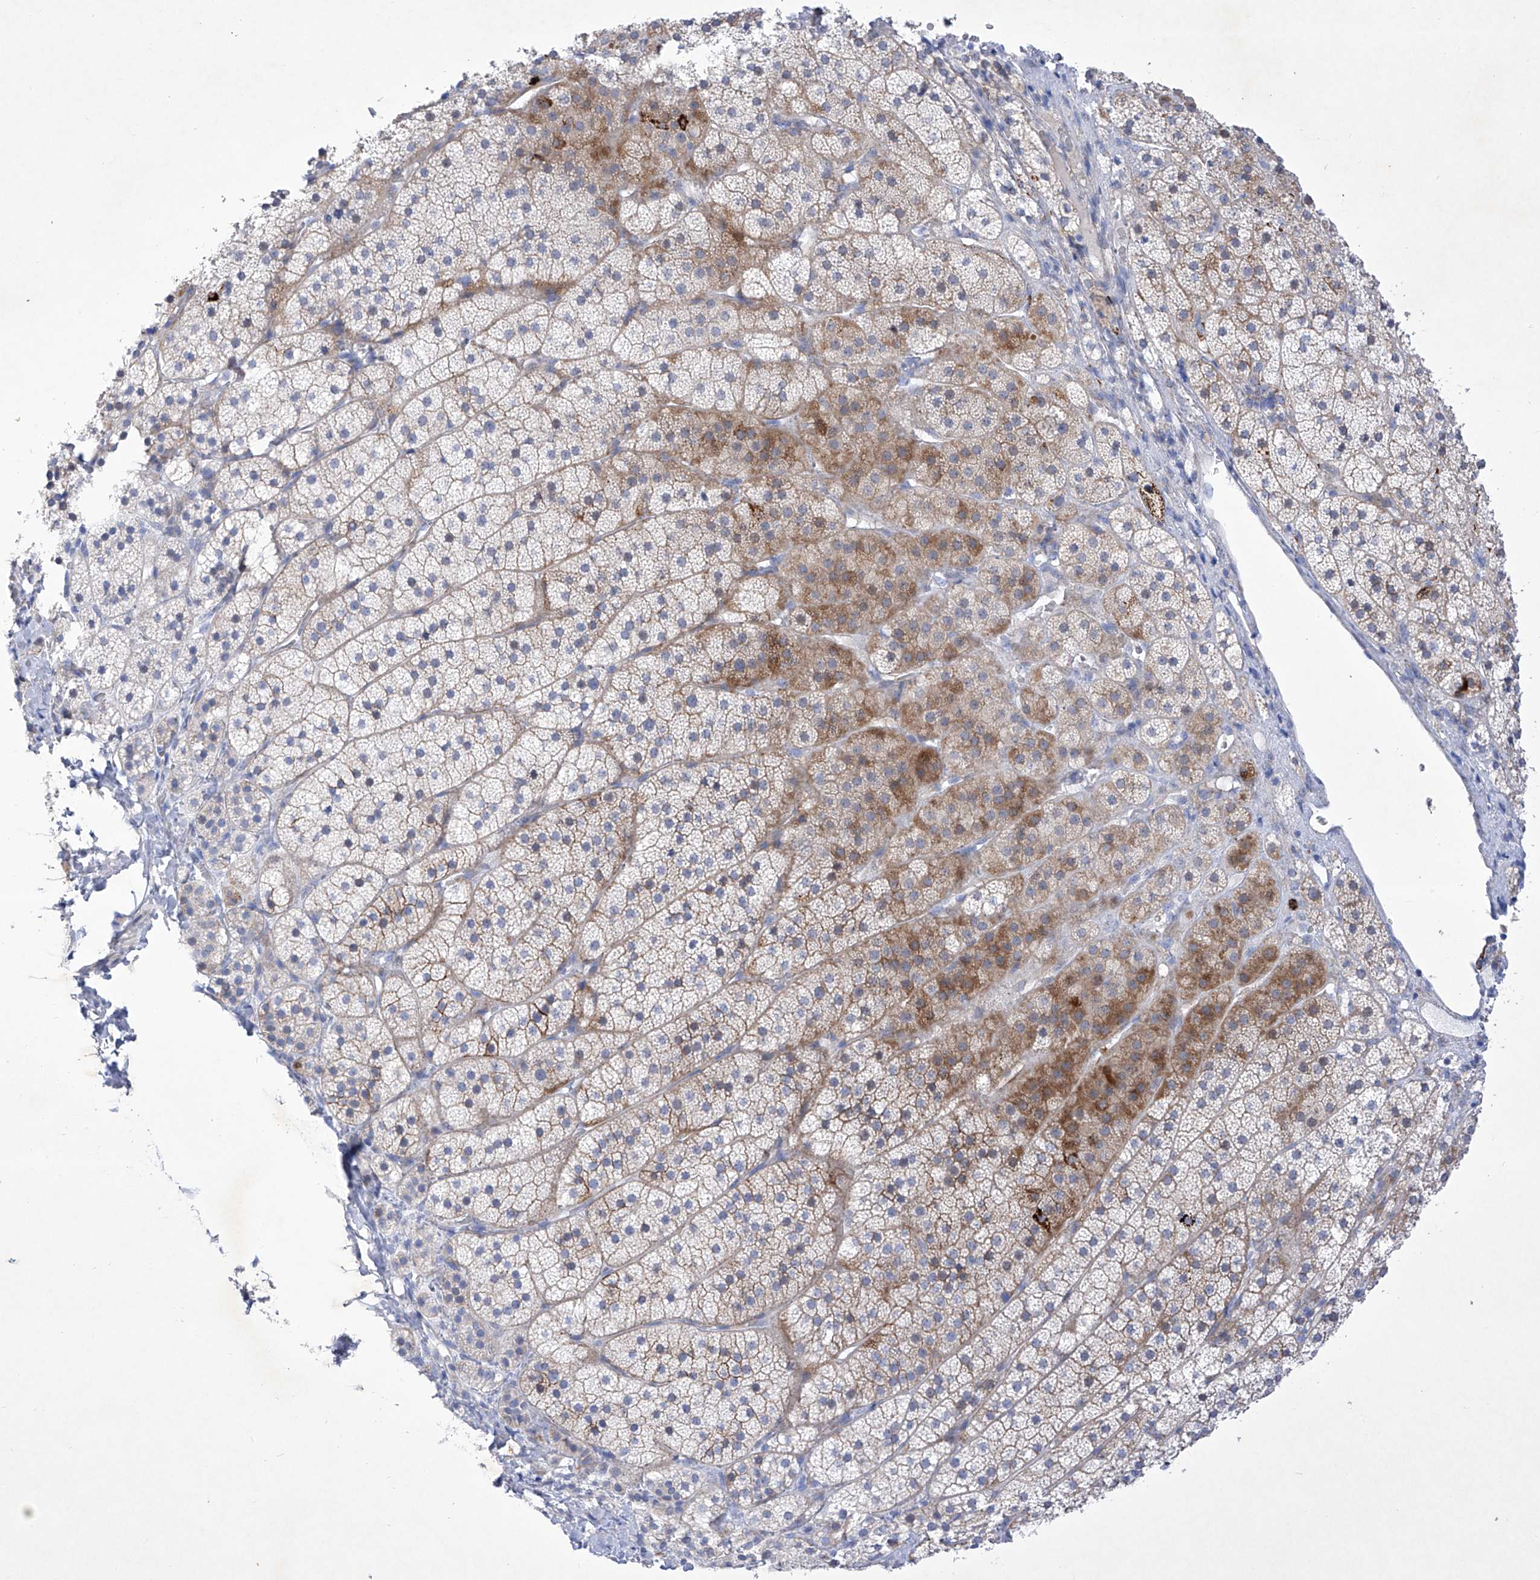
{"staining": {"intensity": "moderate", "quantity": "<25%", "location": "cytoplasmic/membranous"}, "tissue": "adrenal gland", "cell_type": "Glandular cells", "image_type": "normal", "snomed": [{"axis": "morphology", "description": "Normal tissue, NOS"}, {"axis": "topography", "description": "Adrenal gland"}], "caption": "DAB immunohistochemical staining of unremarkable human adrenal gland displays moderate cytoplasmic/membranous protein staining in about <25% of glandular cells. The protein is shown in brown color, while the nuclei are stained blue.", "gene": "C1orf87", "patient": {"sex": "female", "age": 44}}